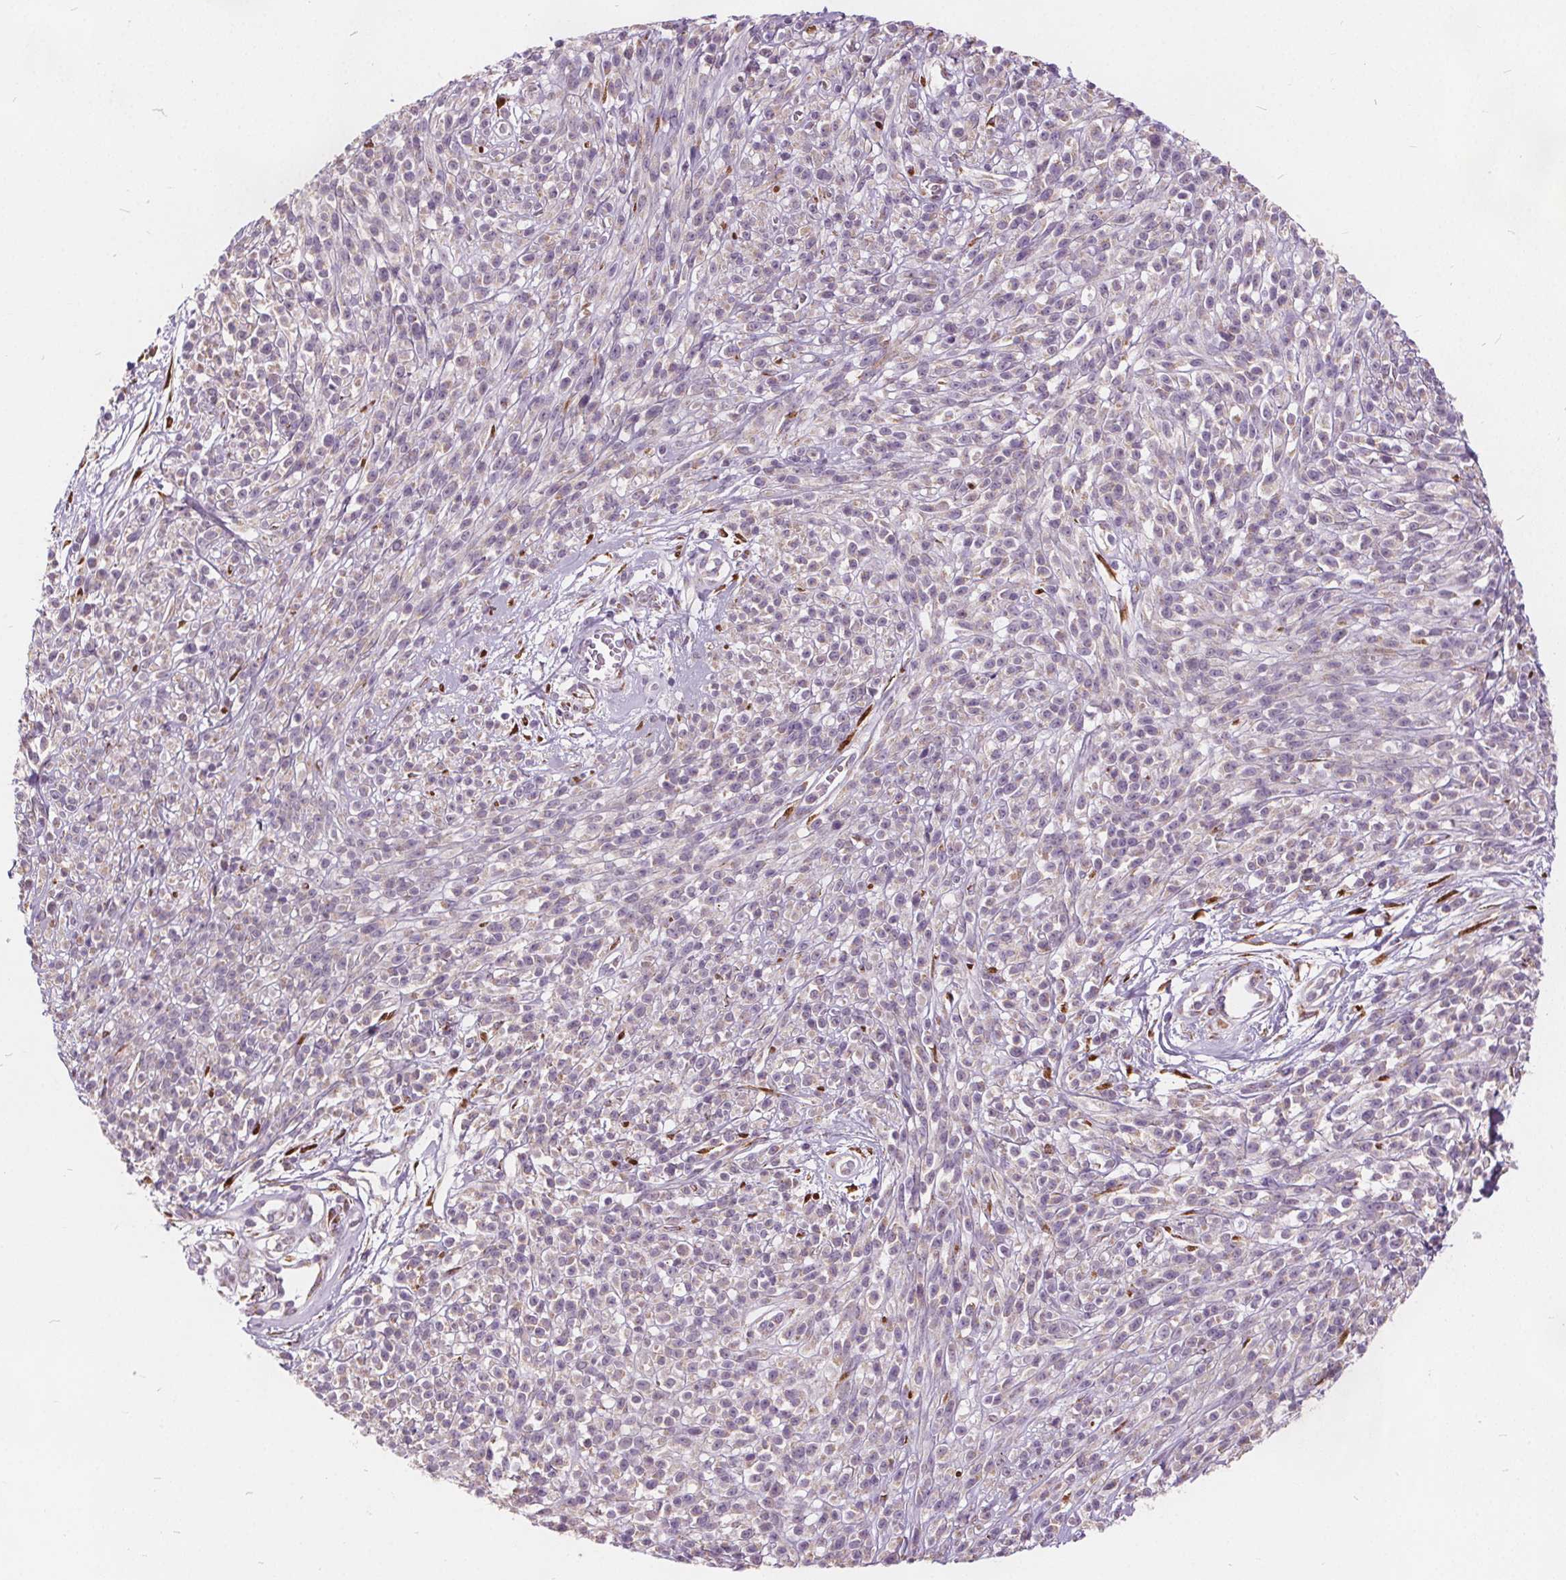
{"staining": {"intensity": "negative", "quantity": "none", "location": "none"}, "tissue": "melanoma", "cell_type": "Tumor cells", "image_type": "cancer", "snomed": [{"axis": "morphology", "description": "Malignant melanoma, NOS"}, {"axis": "topography", "description": "Skin"}, {"axis": "topography", "description": "Skin of trunk"}], "caption": "This is an immunohistochemistry (IHC) image of human melanoma. There is no positivity in tumor cells.", "gene": "ACOX2", "patient": {"sex": "male", "age": 74}}